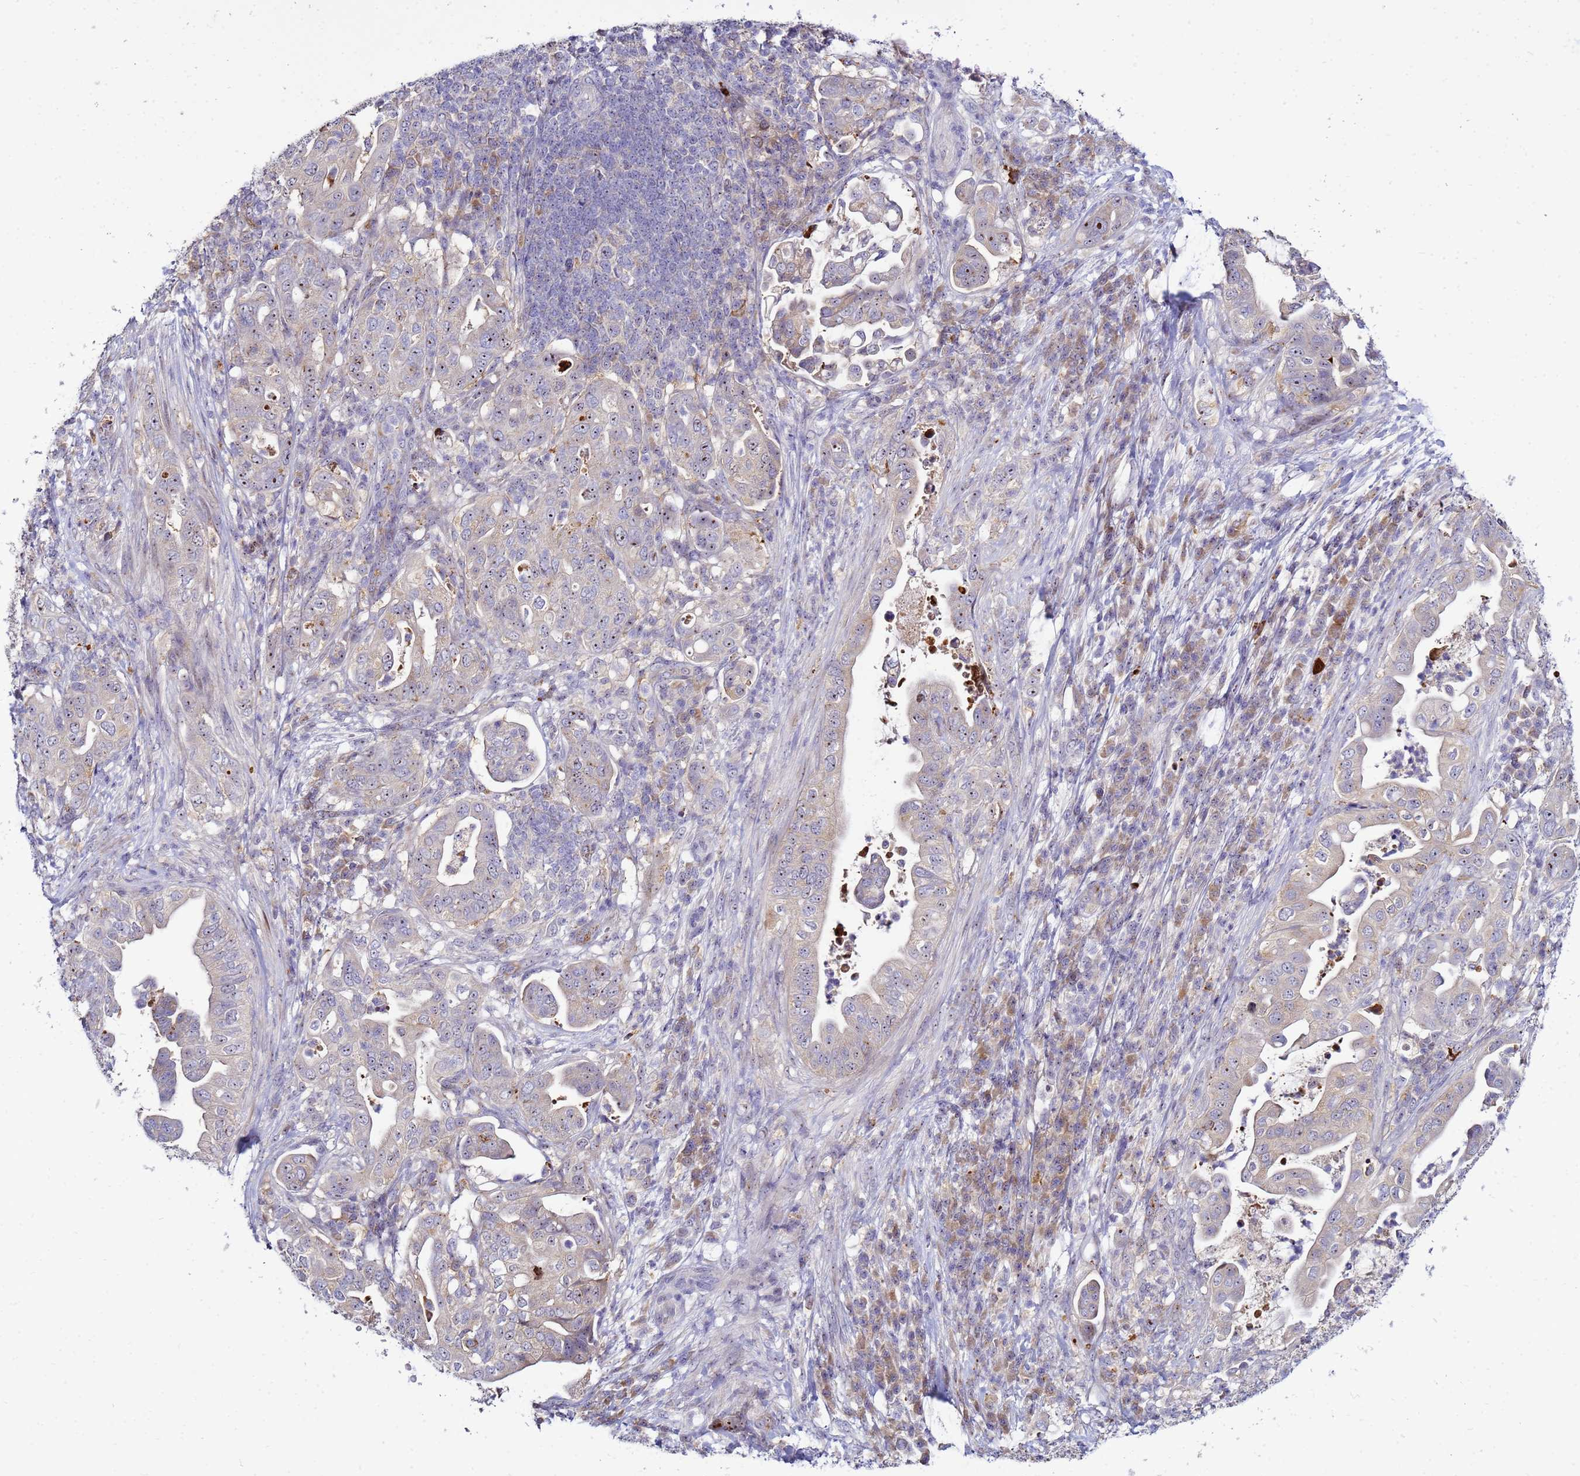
{"staining": {"intensity": "weak", "quantity": "<25%", "location": "nuclear"}, "tissue": "pancreatic cancer", "cell_type": "Tumor cells", "image_type": "cancer", "snomed": [{"axis": "morphology", "description": "Normal tissue, NOS"}, {"axis": "morphology", "description": "Adenocarcinoma, NOS"}, {"axis": "topography", "description": "Lymph node"}, {"axis": "topography", "description": "Pancreas"}], "caption": "Tumor cells are negative for protein expression in human pancreatic cancer (adenocarcinoma). (DAB immunohistochemistry (IHC) visualized using brightfield microscopy, high magnification).", "gene": "NOL8", "patient": {"sex": "female", "age": 67}}